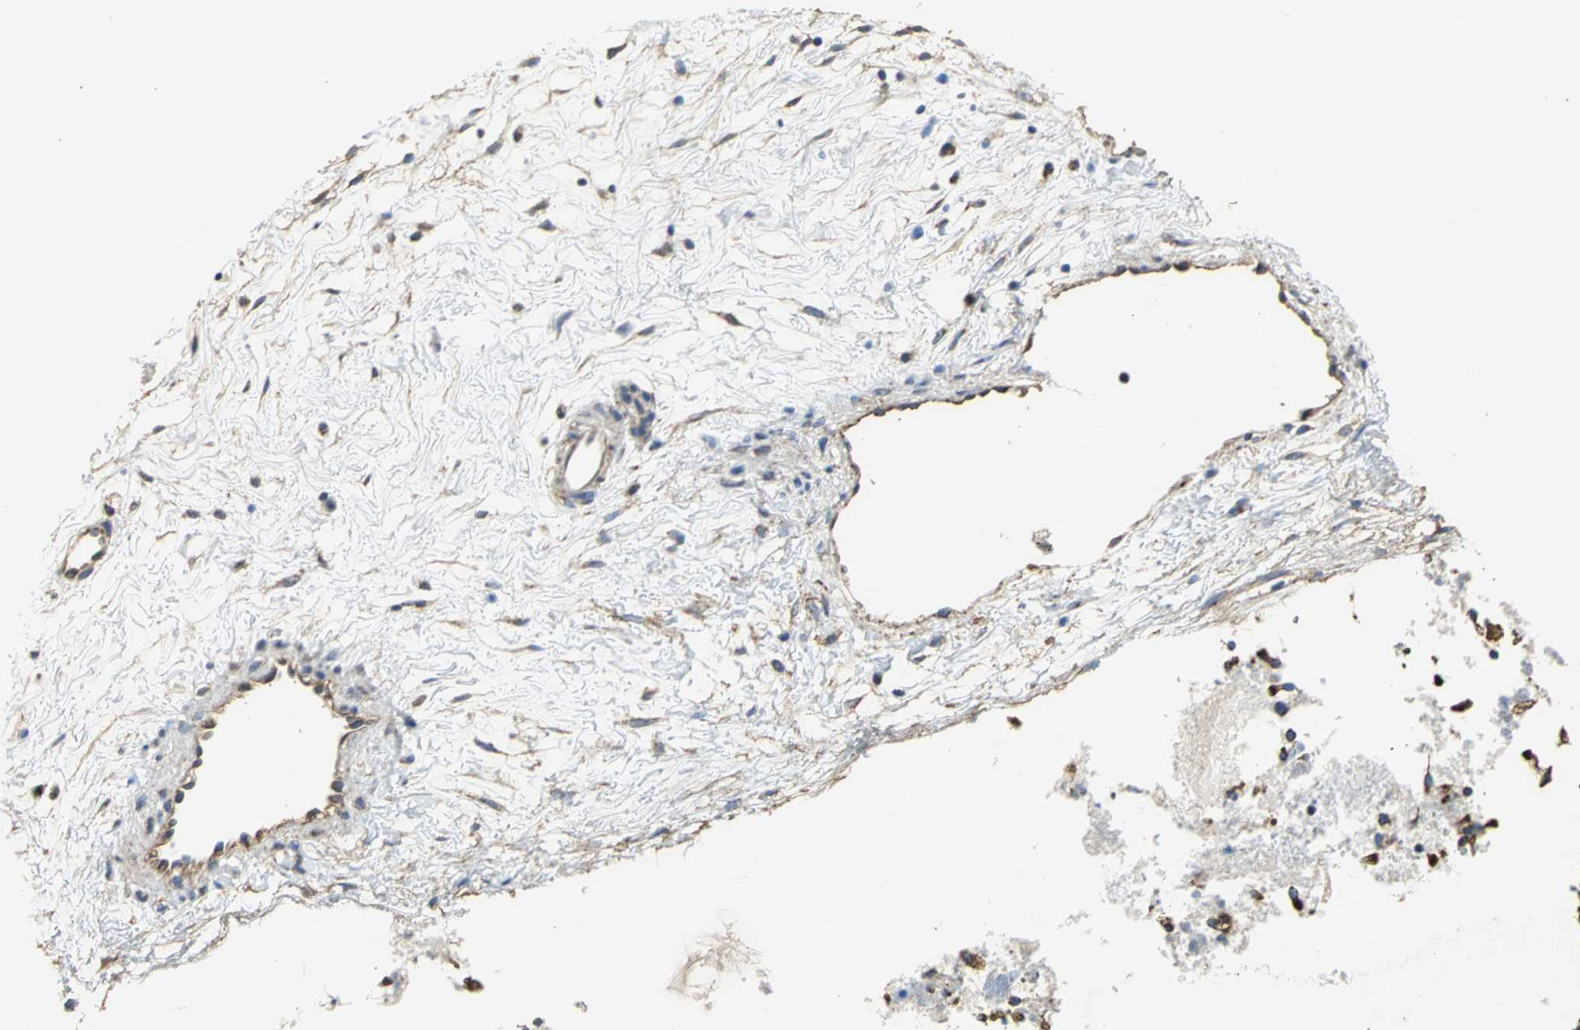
{"staining": {"intensity": "moderate", "quantity": ">75%", "location": "cytoplasmic/membranous"}, "tissue": "nasopharynx", "cell_type": "Respiratory epithelial cells", "image_type": "normal", "snomed": [{"axis": "morphology", "description": "Normal tissue, NOS"}, {"axis": "topography", "description": "Nasopharynx"}], "caption": "A high-resolution photomicrograph shows immunohistochemistry (IHC) staining of normal nasopharynx, which shows moderate cytoplasmic/membranous staining in about >75% of respiratory epithelial cells.", "gene": "NDUFB5", "patient": {"sex": "male", "age": 21}}